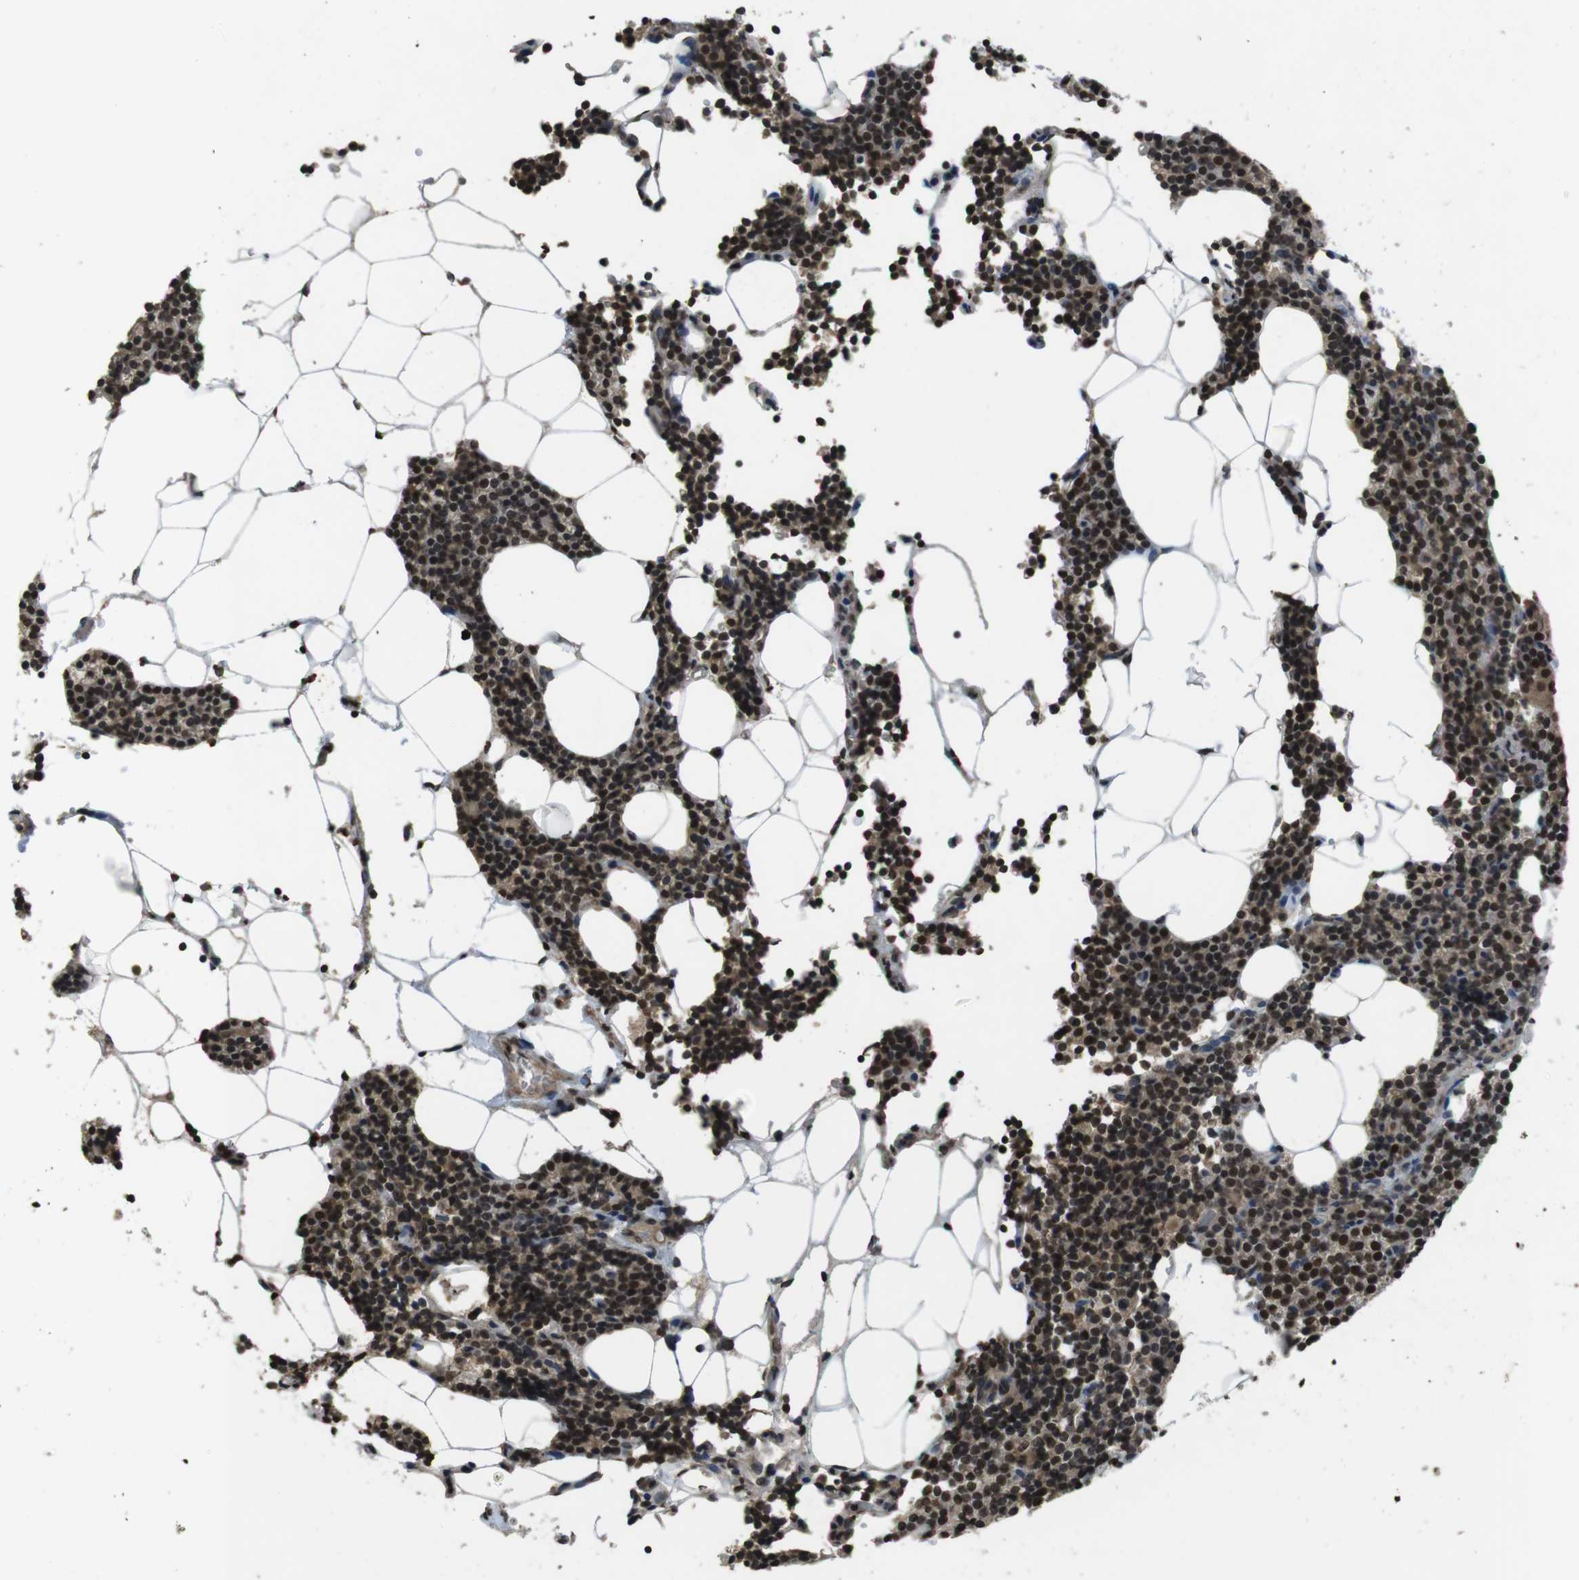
{"staining": {"intensity": "strong", "quantity": ">75%", "location": "cytoplasmic/membranous,nuclear"}, "tissue": "parathyroid gland", "cell_type": "Glandular cells", "image_type": "normal", "snomed": [{"axis": "morphology", "description": "Normal tissue, NOS"}, {"axis": "morphology", "description": "Adenoma, NOS"}, {"axis": "topography", "description": "Parathyroid gland"}], "caption": "Immunohistochemistry (IHC) (DAB (3,3'-diaminobenzidine)) staining of normal human parathyroid gland shows strong cytoplasmic/membranous,nuclear protein expression in approximately >75% of glandular cells.", "gene": "MAF", "patient": {"sex": "female", "age": 70}}